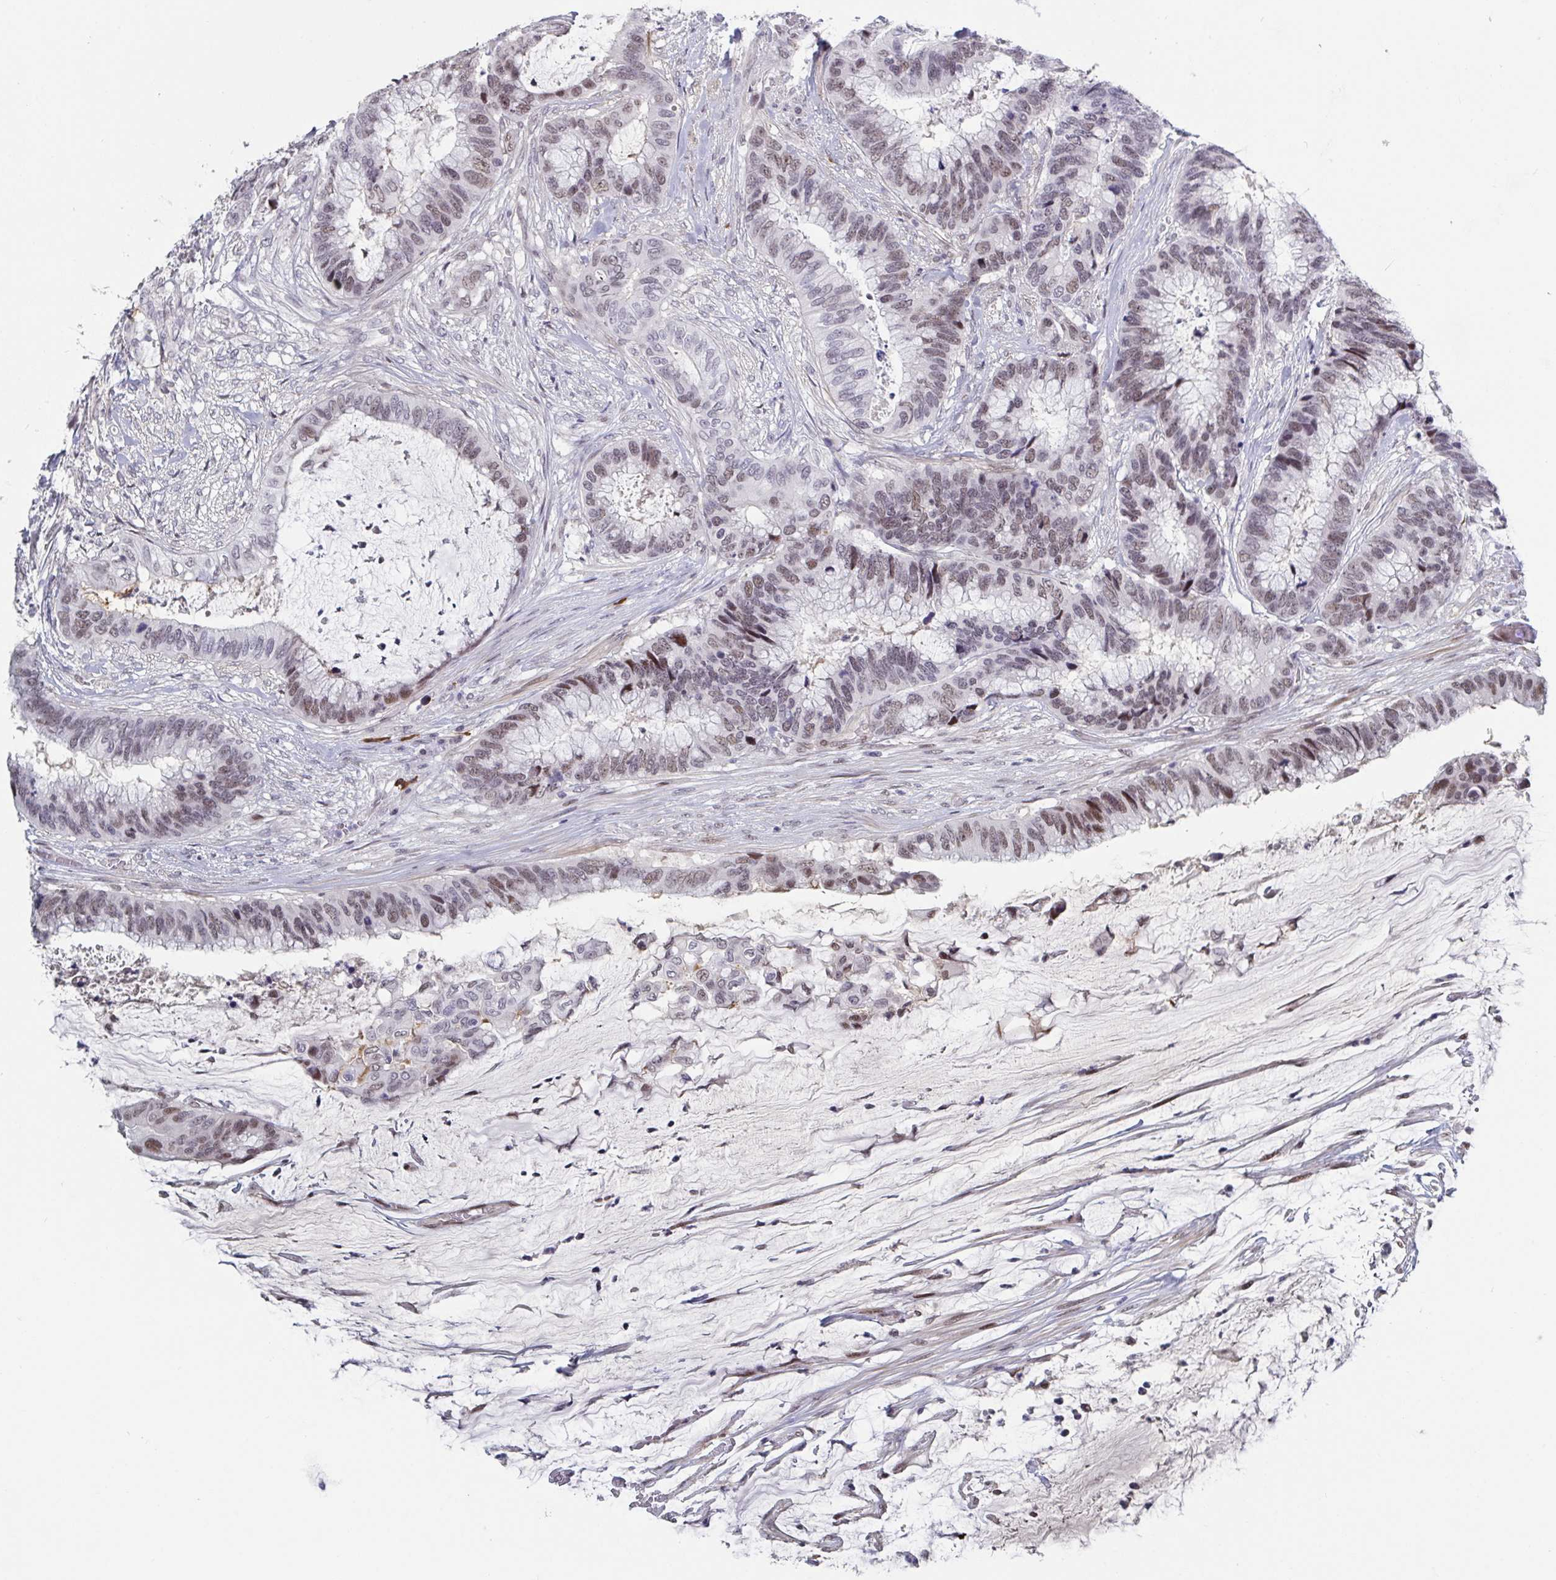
{"staining": {"intensity": "moderate", "quantity": ">75%", "location": "nuclear"}, "tissue": "colorectal cancer", "cell_type": "Tumor cells", "image_type": "cancer", "snomed": [{"axis": "morphology", "description": "Adenocarcinoma, NOS"}, {"axis": "topography", "description": "Rectum"}], "caption": "An immunohistochemistry micrograph of neoplastic tissue is shown. Protein staining in brown highlights moderate nuclear positivity in colorectal cancer within tumor cells.", "gene": "BCL7B", "patient": {"sex": "female", "age": 59}}